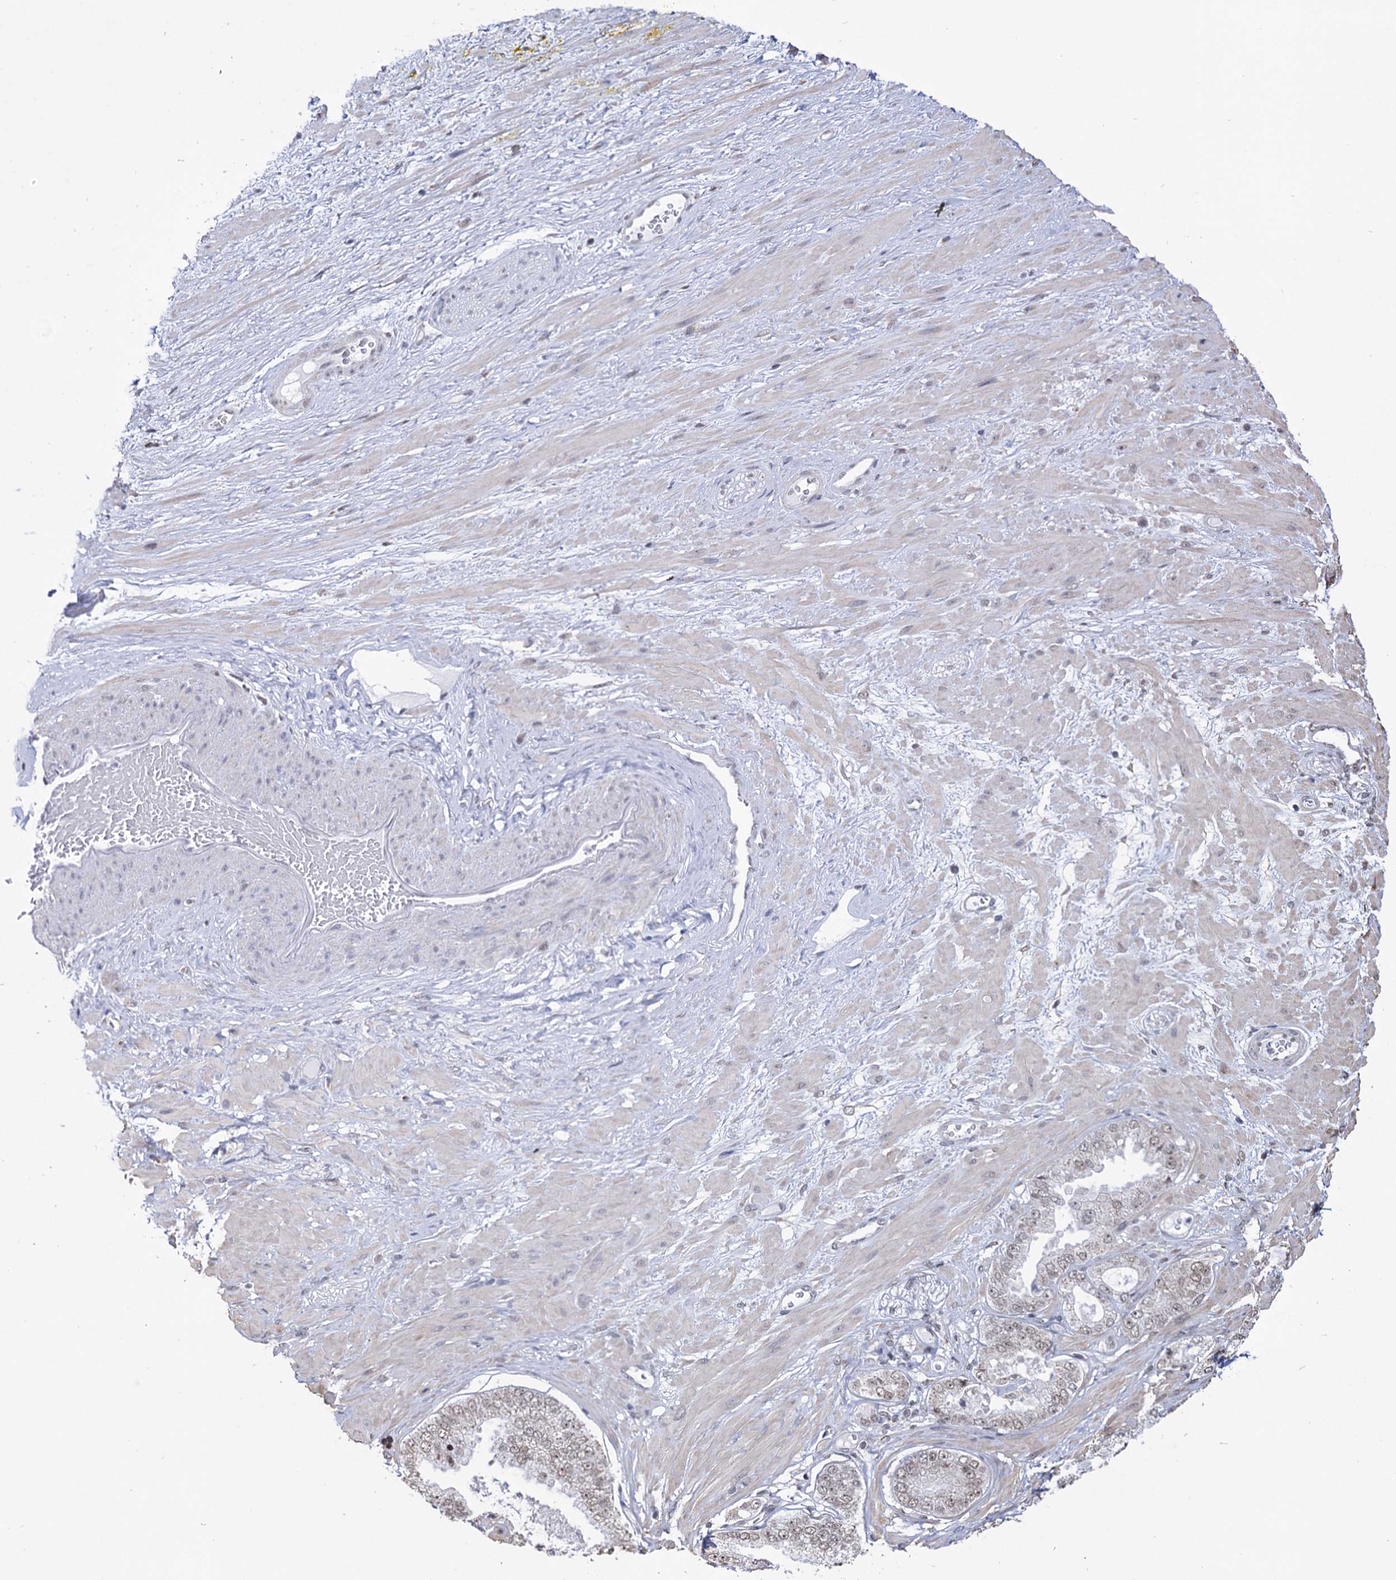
{"staining": {"intensity": "negative", "quantity": "none", "location": "none"}, "tissue": "adipose tissue", "cell_type": "Adipocytes", "image_type": "normal", "snomed": [{"axis": "morphology", "description": "Normal tissue, NOS"}, {"axis": "morphology", "description": "Adenocarcinoma, Low grade"}, {"axis": "topography", "description": "Prostate"}, {"axis": "topography", "description": "Peripheral nerve tissue"}], "caption": "Immunohistochemistry of unremarkable adipose tissue exhibits no expression in adipocytes. The staining is performed using DAB (3,3'-diaminobenzidine) brown chromogen with nuclei counter-stained in using hematoxylin.", "gene": "ABHD10", "patient": {"sex": "male", "age": 63}}